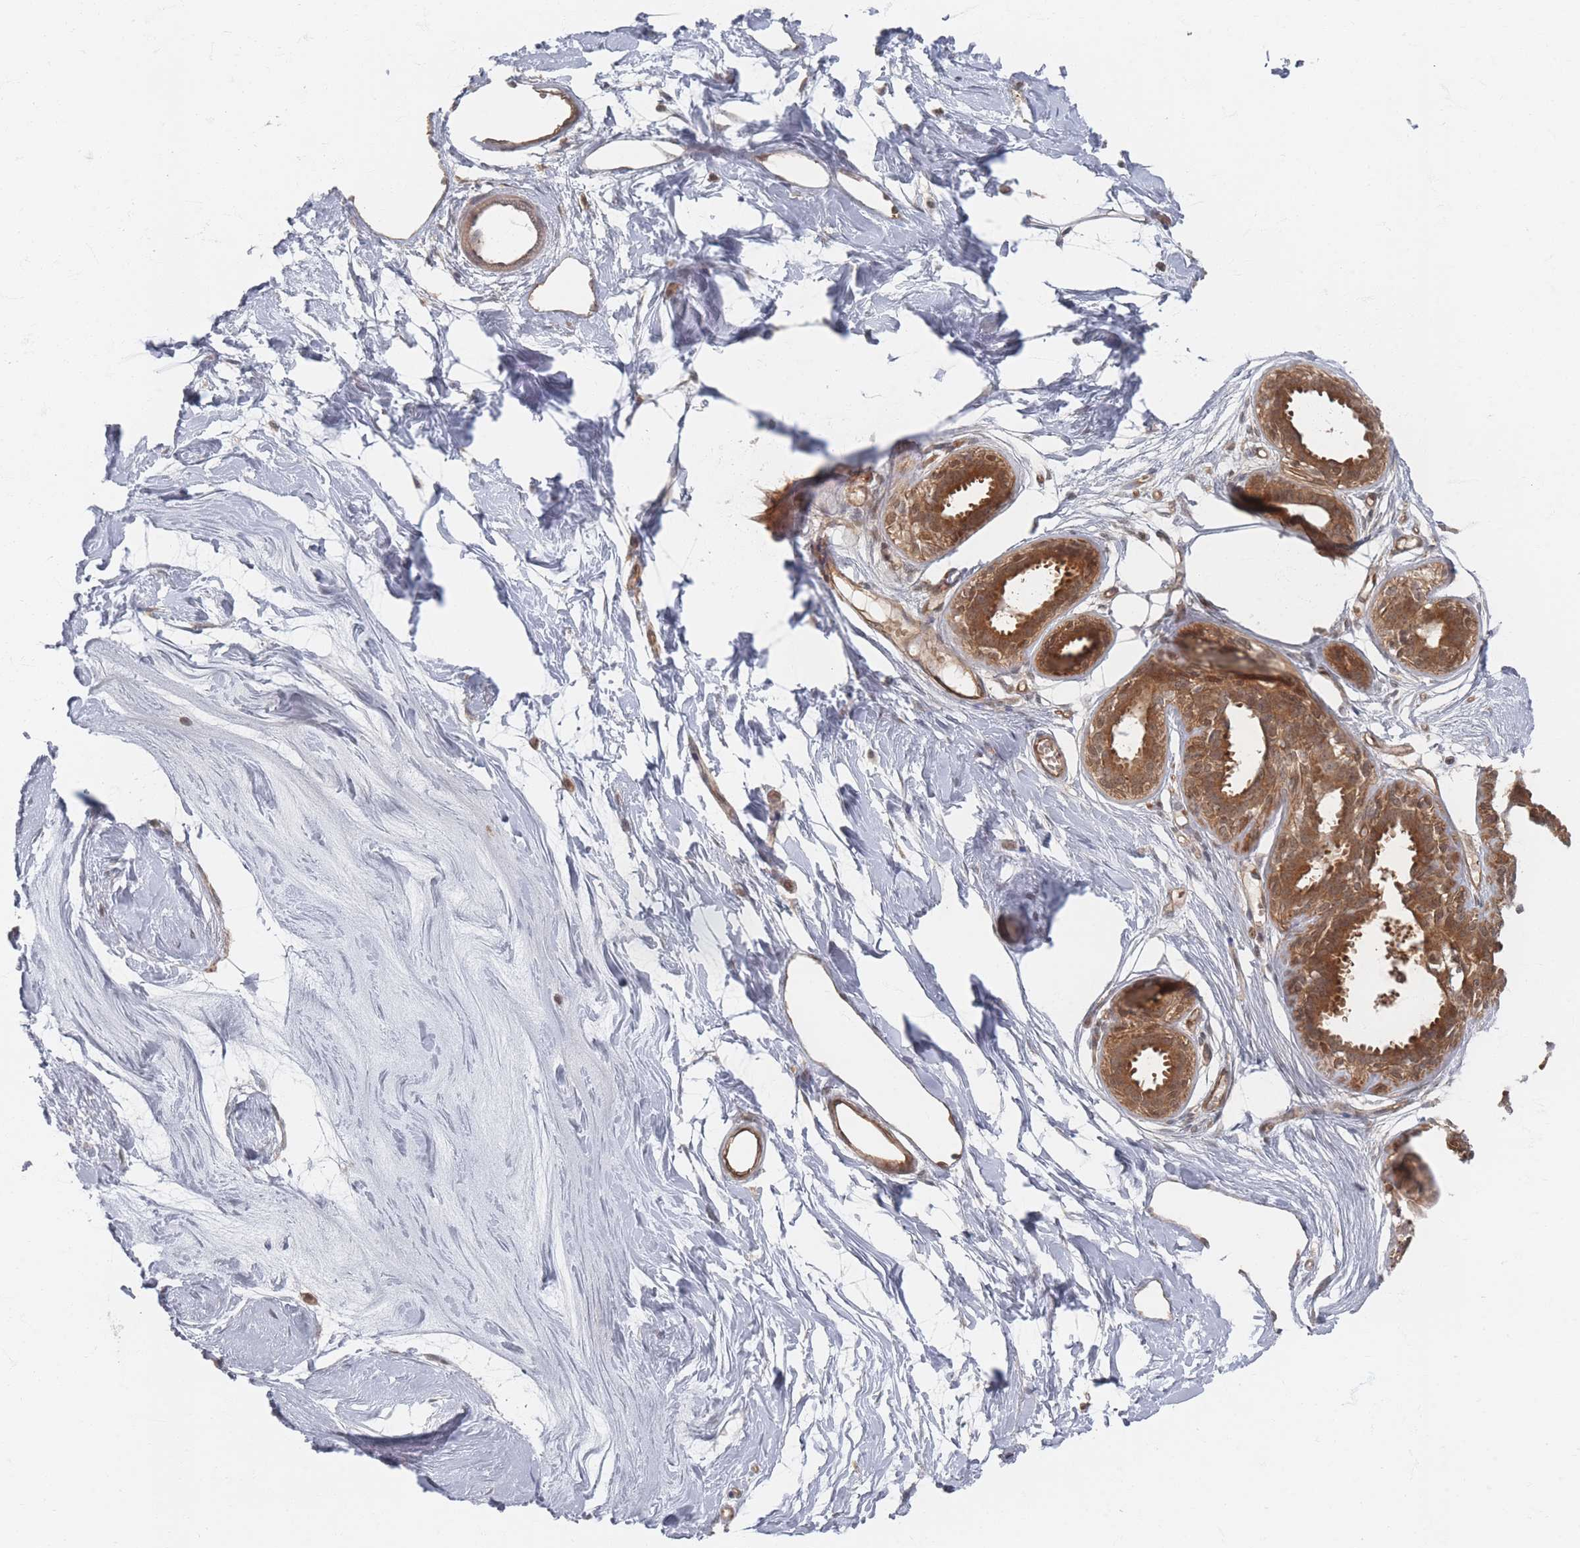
{"staining": {"intensity": "weak", "quantity": "<25%", "location": "cytoplasmic/membranous"}, "tissue": "breast", "cell_type": "Adipocytes", "image_type": "normal", "snomed": [{"axis": "morphology", "description": "Normal tissue, NOS"}, {"axis": "topography", "description": "Breast"}], "caption": "Immunohistochemistry photomicrograph of benign breast: human breast stained with DAB (3,3'-diaminobenzidine) shows no significant protein positivity in adipocytes. Brightfield microscopy of immunohistochemistry (IHC) stained with DAB (3,3'-diaminobenzidine) (brown) and hematoxylin (blue), captured at high magnification.", "gene": "PSMD9", "patient": {"sex": "female", "age": 45}}